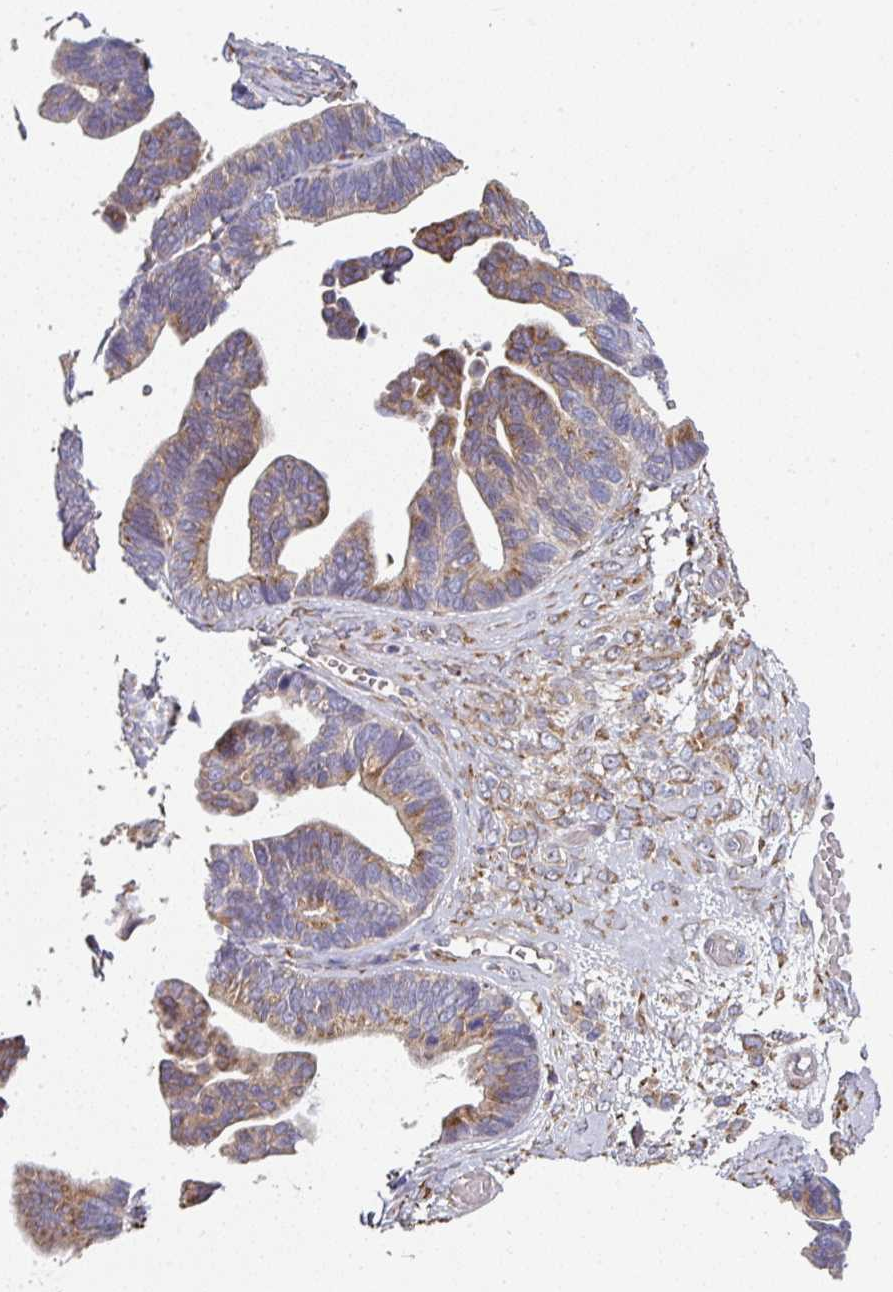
{"staining": {"intensity": "moderate", "quantity": "25%-75%", "location": "cytoplasmic/membranous"}, "tissue": "ovarian cancer", "cell_type": "Tumor cells", "image_type": "cancer", "snomed": [{"axis": "morphology", "description": "Cystadenocarcinoma, serous, NOS"}, {"axis": "topography", "description": "Ovary"}], "caption": "Immunohistochemistry (IHC) staining of ovarian serous cystadenocarcinoma, which exhibits medium levels of moderate cytoplasmic/membranous expression in about 25%-75% of tumor cells indicating moderate cytoplasmic/membranous protein staining. The staining was performed using DAB (brown) for protein detection and nuclei were counterstained in hematoxylin (blue).", "gene": "ZNF268", "patient": {"sex": "female", "age": 56}}